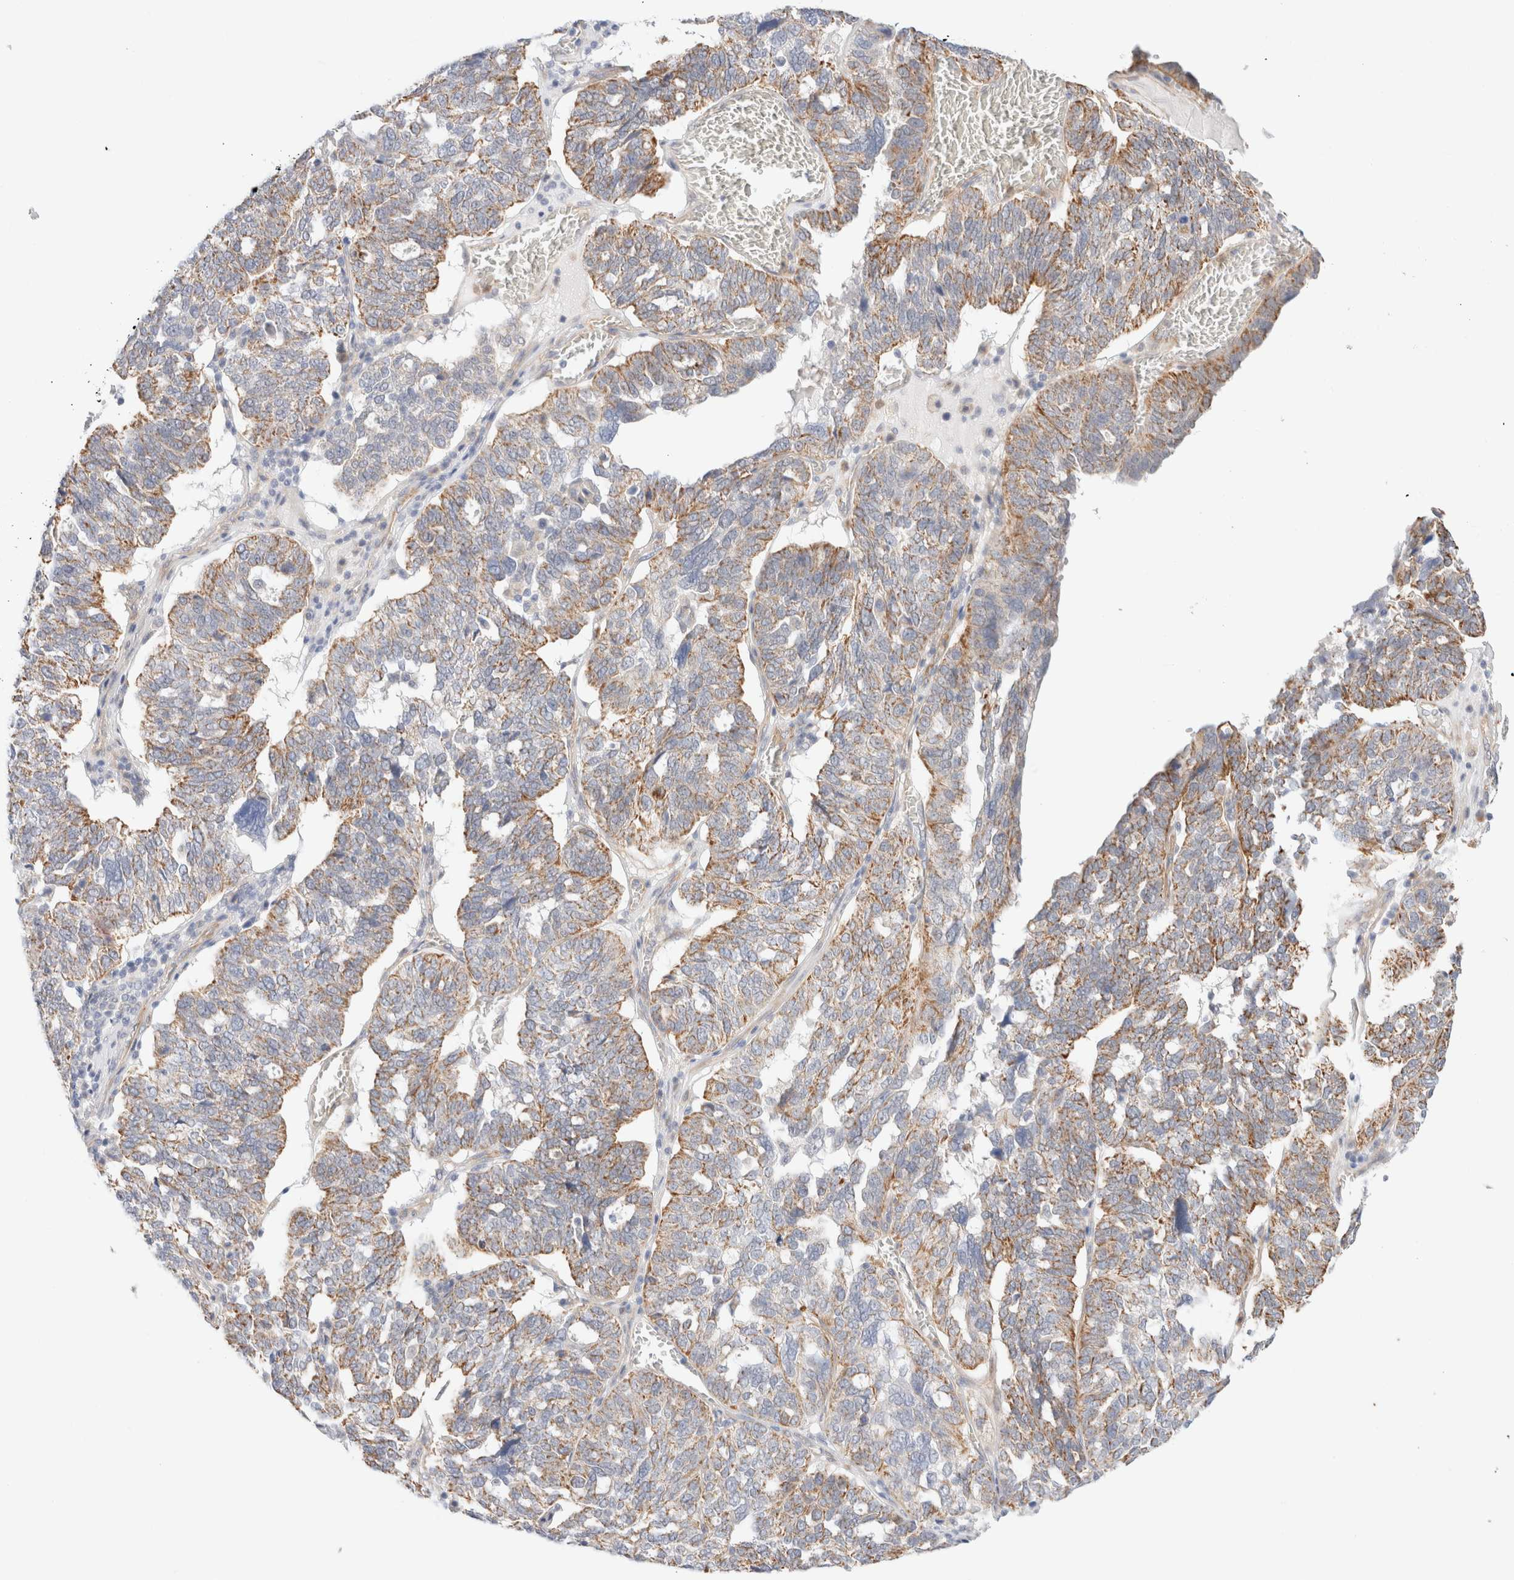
{"staining": {"intensity": "moderate", "quantity": "25%-75%", "location": "cytoplasmic/membranous"}, "tissue": "ovarian cancer", "cell_type": "Tumor cells", "image_type": "cancer", "snomed": [{"axis": "morphology", "description": "Cystadenocarcinoma, serous, NOS"}, {"axis": "topography", "description": "Ovary"}], "caption": "Immunohistochemical staining of human ovarian cancer displays moderate cytoplasmic/membranous protein positivity in approximately 25%-75% of tumor cells. Using DAB (3,3'-diaminobenzidine) (brown) and hematoxylin (blue) stains, captured at high magnification using brightfield microscopy.", "gene": "UNC13B", "patient": {"sex": "female", "age": 59}}